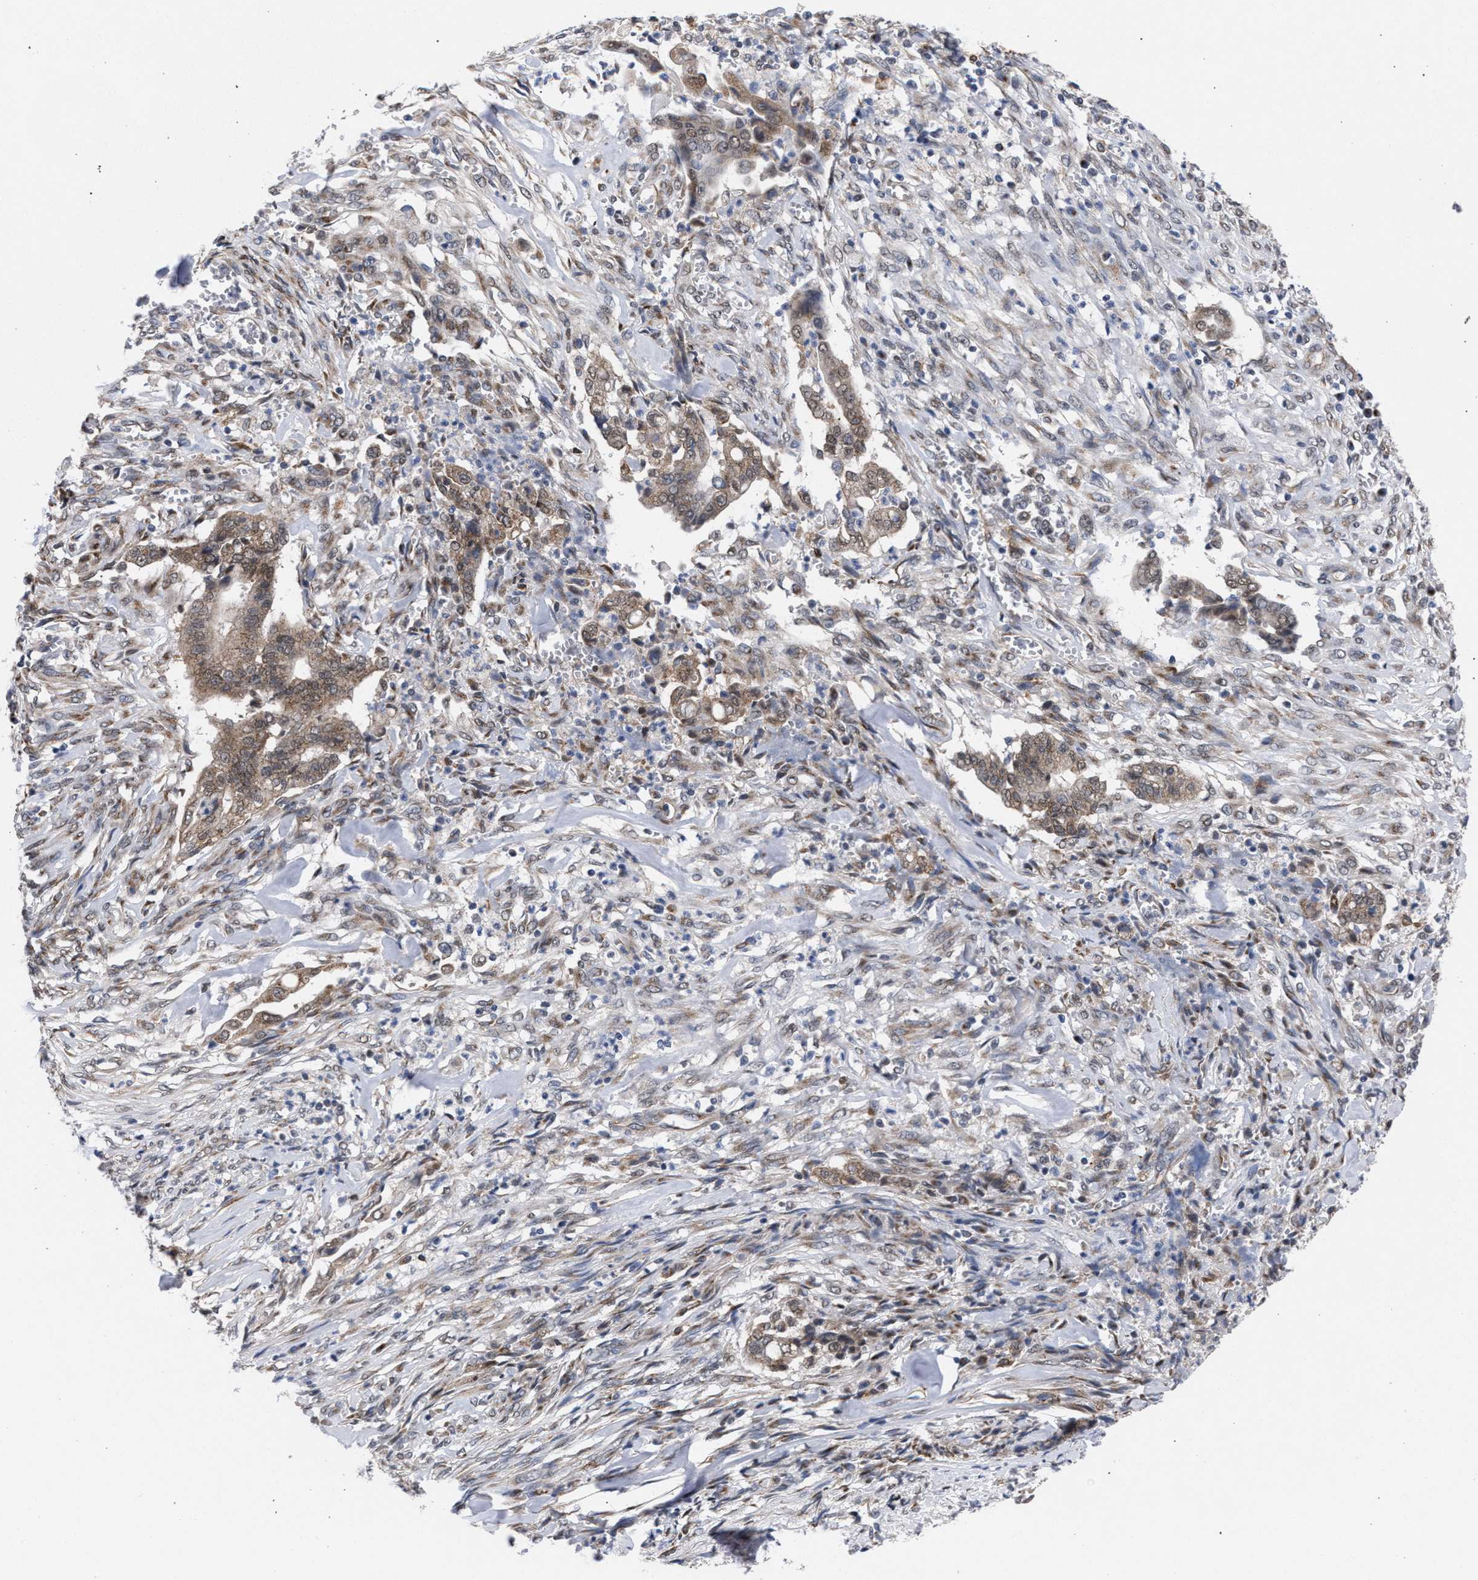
{"staining": {"intensity": "moderate", "quantity": "25%-75%", "location": "cytoplasmic/membranous"}, "tissue": "cervical cancer", "cell_type": "Tumor cells", "image_type": "cancer", "snomed": [{"axis": "morphology", "description": "Adenocarcinoma, NOS"}, {"axis": "topography", "description": "Cervix"}], "caption": "Immunohistochemistry (IHC) of human cervical adenocarcinoma exhibits medium levels of moderate cytoplasmic/membranous staining in approximately 25%-75% of tumor cells.", "gene": "GOLGA2", "patient": {"sex": "female", "age": 44}}